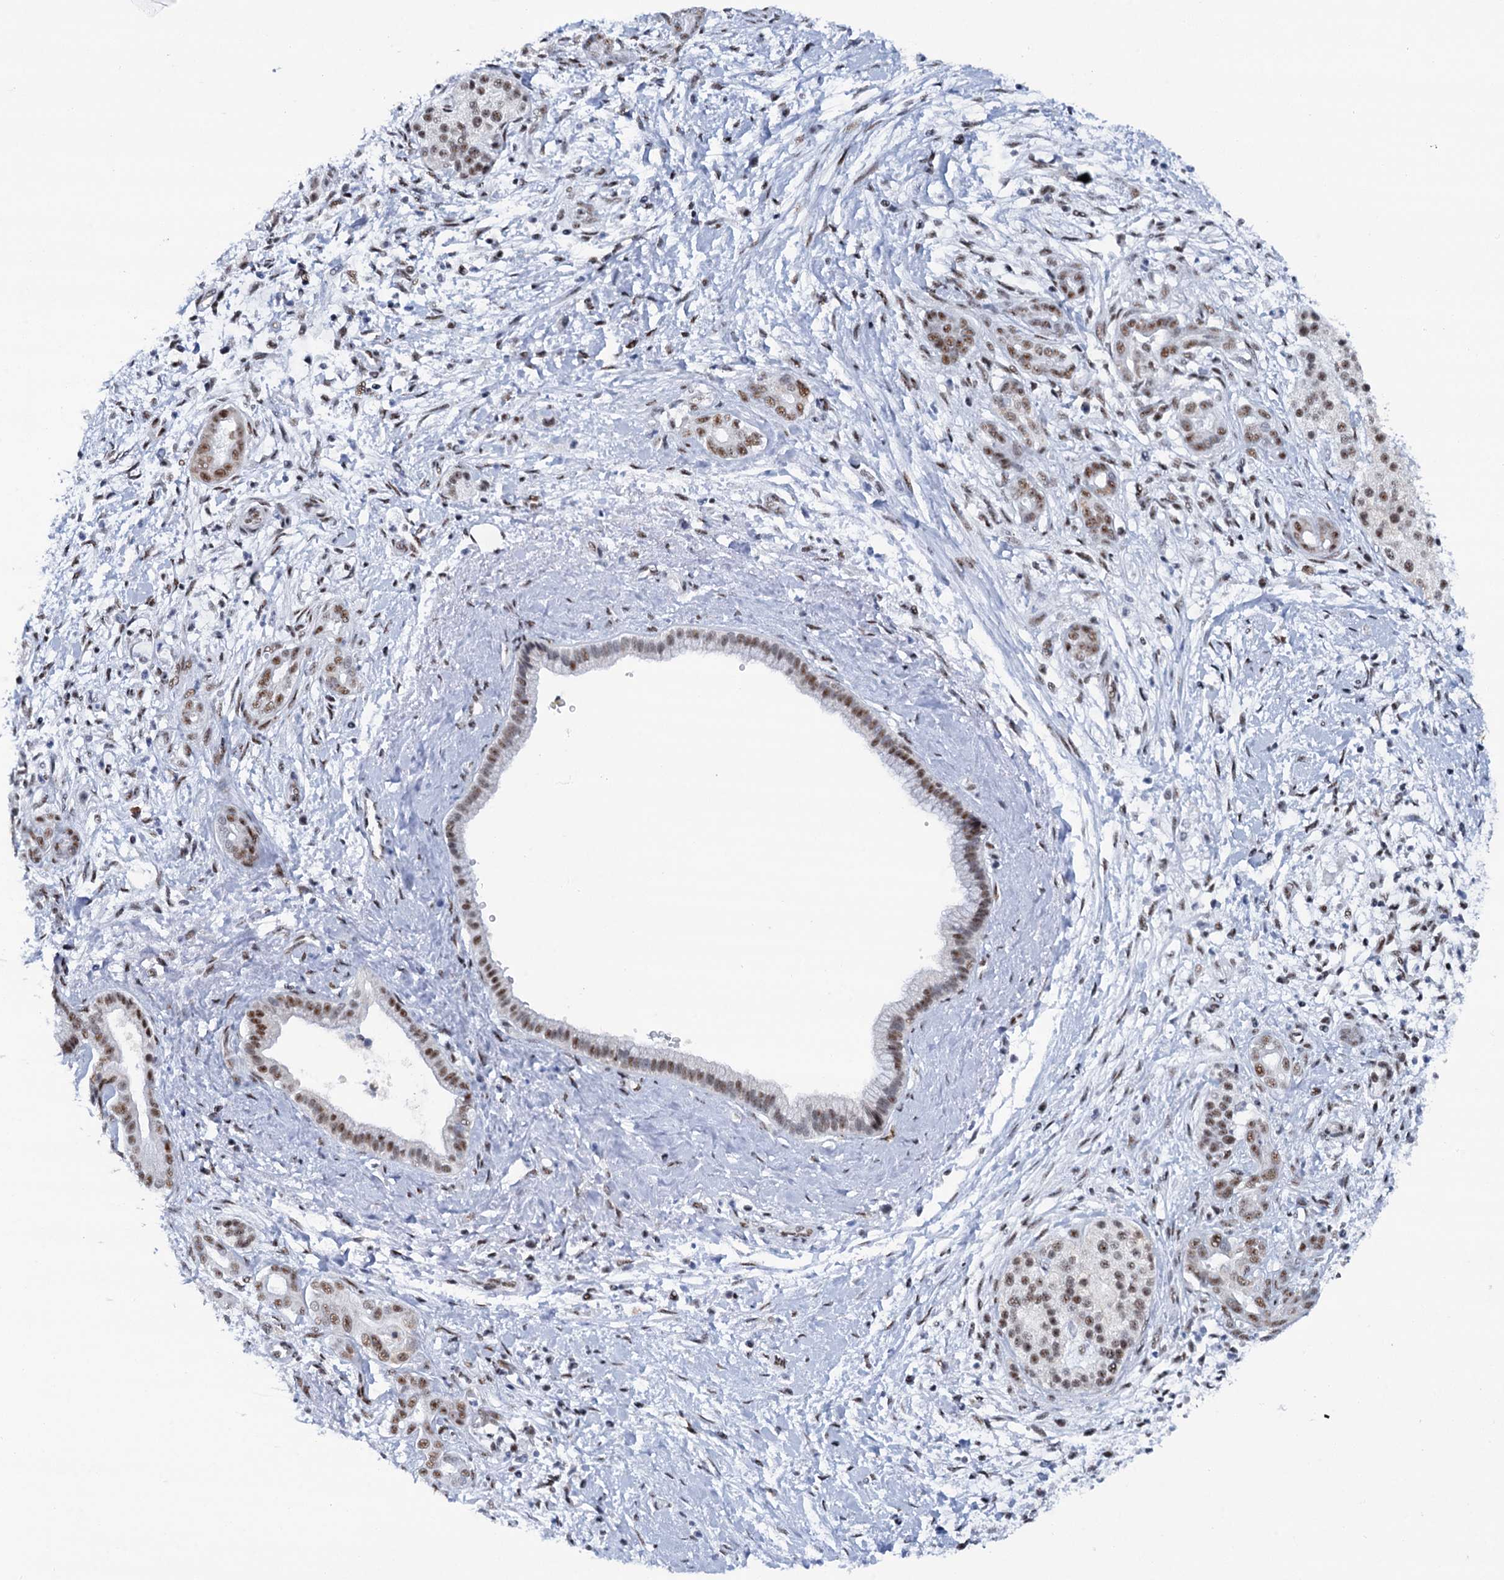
{"staining": {"intensity": "moderate", "quantity": ">75%", "location": "nuclear"}, "tissue": "pancreatic cancer", "cell_type": "Tumor cells", "image_type": "cancer", "snomed": [{"axis": "morphology", "description": "Adenocarcinoma, NOS"}, {"axis": "topography", "description": "Pancreas"}], "caption": "Approximately >75% of tumor cells in pancreatic adenocarcinoma show moderate nuclear protein staining as visualized by brown immunohistochemical staining.", "gene": "SREK1", "patient": {"sex": "male", "age": 58}}